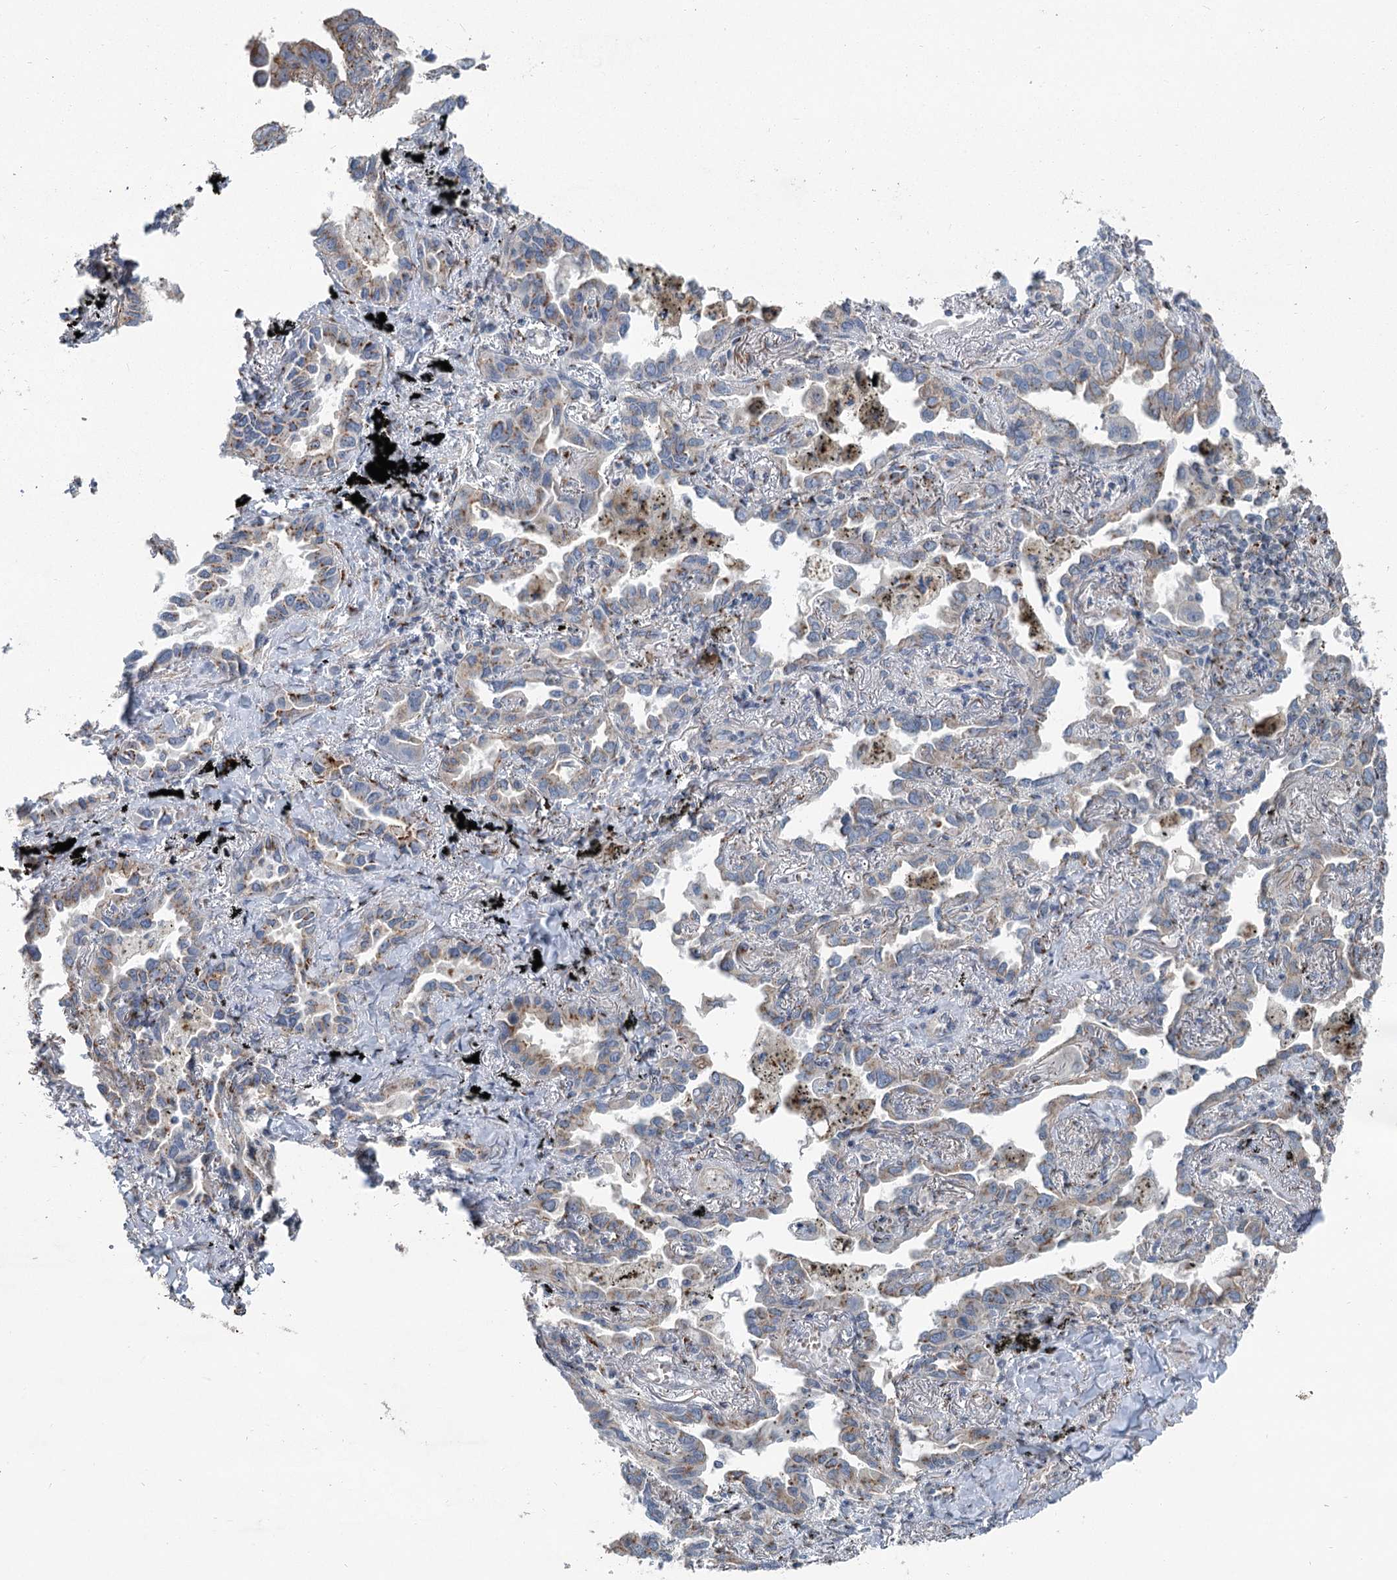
{"staining": {"intensity": "weak", "quantity": "<25%", "location": "cytoplasmic/membranous"}, "tissue": "lung cancer", "cell_type": "Tumor cells", "image_type": "cancer", "snomed": [{"axis": "morphology", "description": "Adenocarcinoma, NOS"}, {"axis": "topography", "description": "Lung"}], "caption": "This is an IHC histopathology image of lung adenocarcinoma. There is no positivity in tumor cells.", "gene": "ITIH5", "patient": {"sex": "male", "age": 67}}